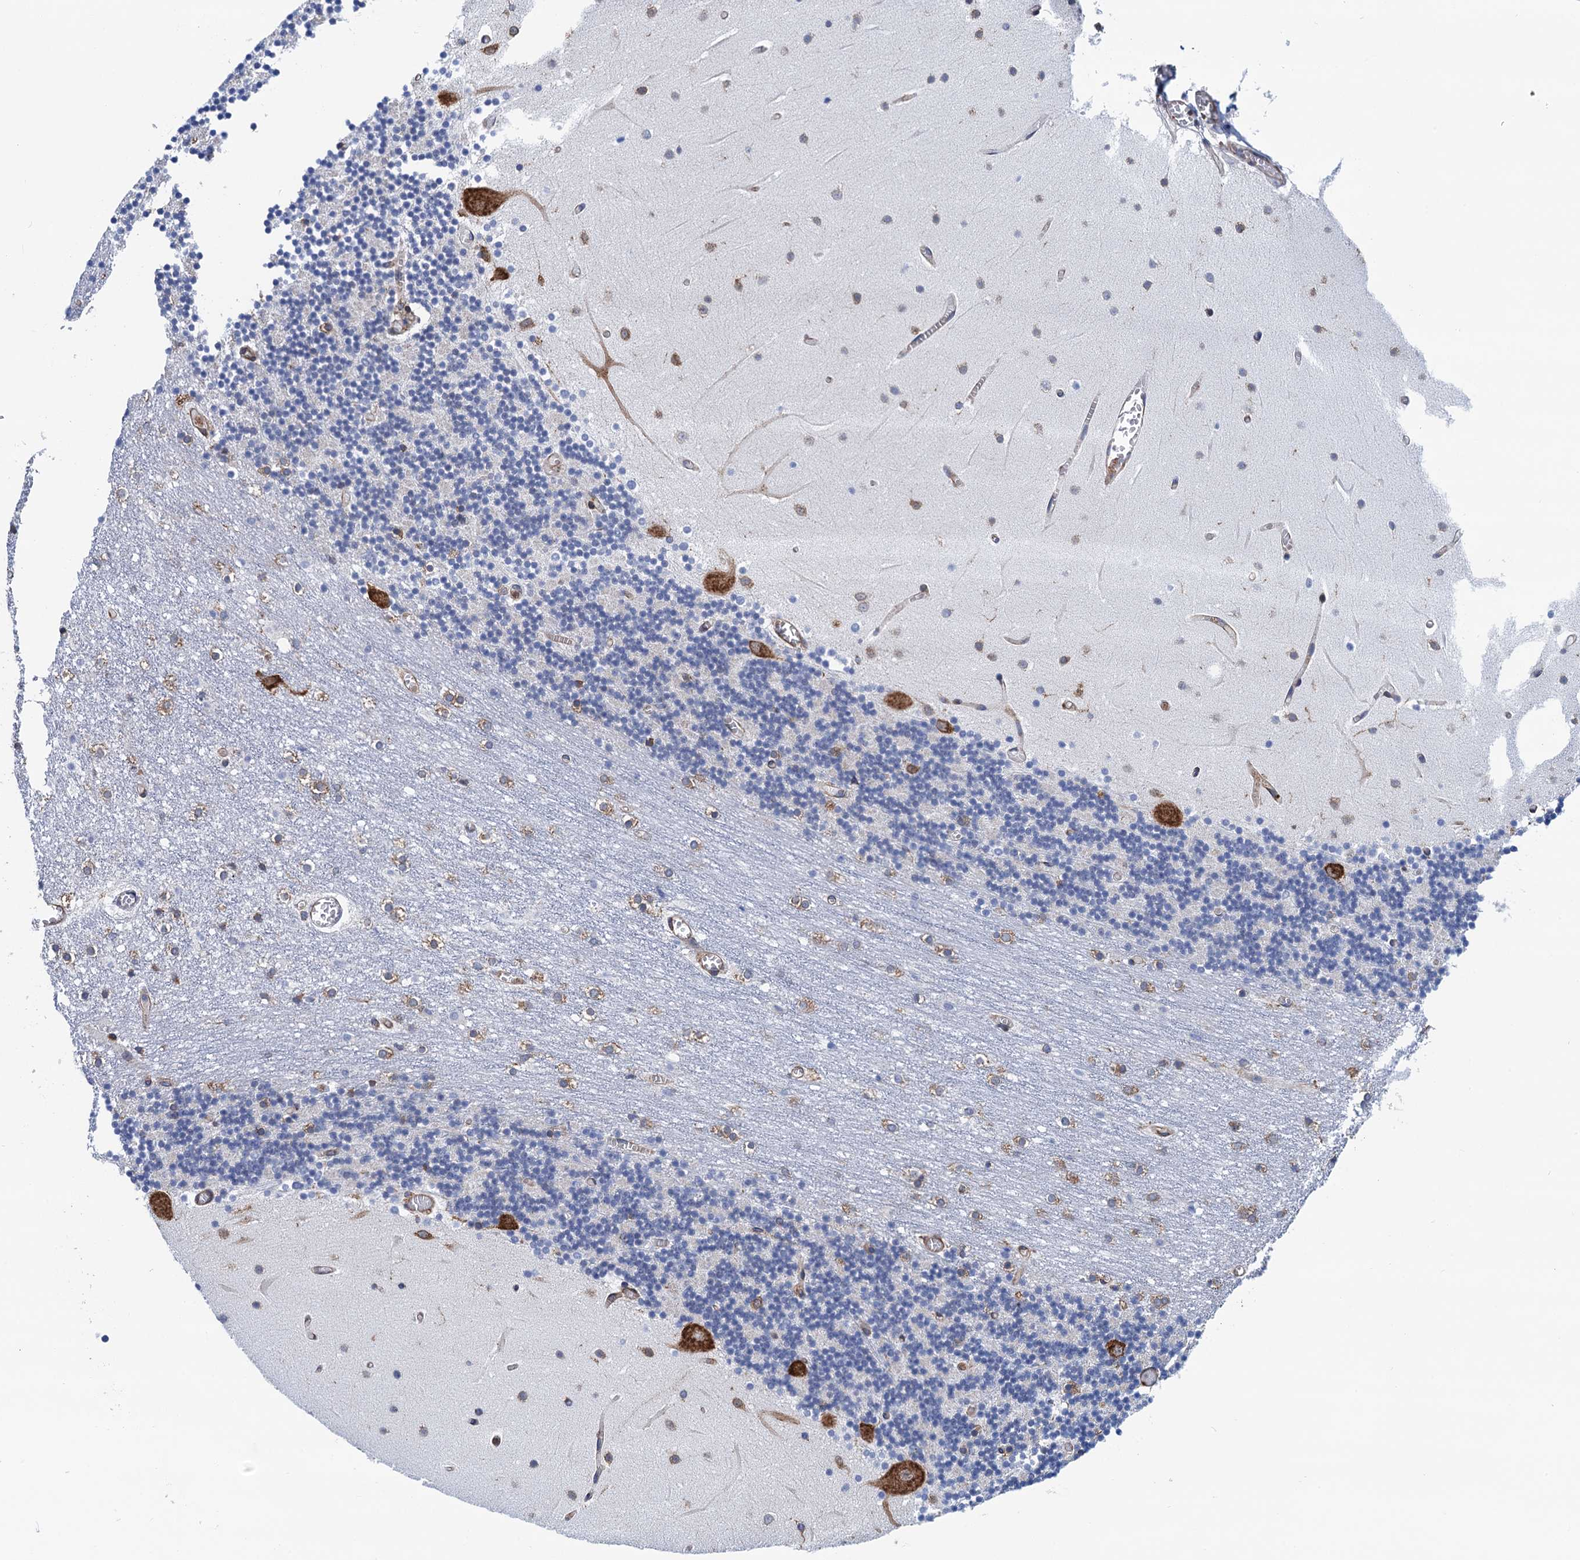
{"staining": {"intensity": "weak", "quantity": "<25%", "location": "cytoplasmic/membranous"}, "tissue": "cerebellum", "cell_type": "Cells in granular layer", "image_type": "normal", "snomed": [{"axis": "morphology", "description": "Normal tissue, NOS"}, {"axis": "topography", "description": "Cerebellum"}], "caption": "Cerebellum stained for a protein using immunohistochemistry demonstrates no positivity cells in granular layer.", "gene": "SLC12A7", "patient": {"sex": "female", "age": 28}}